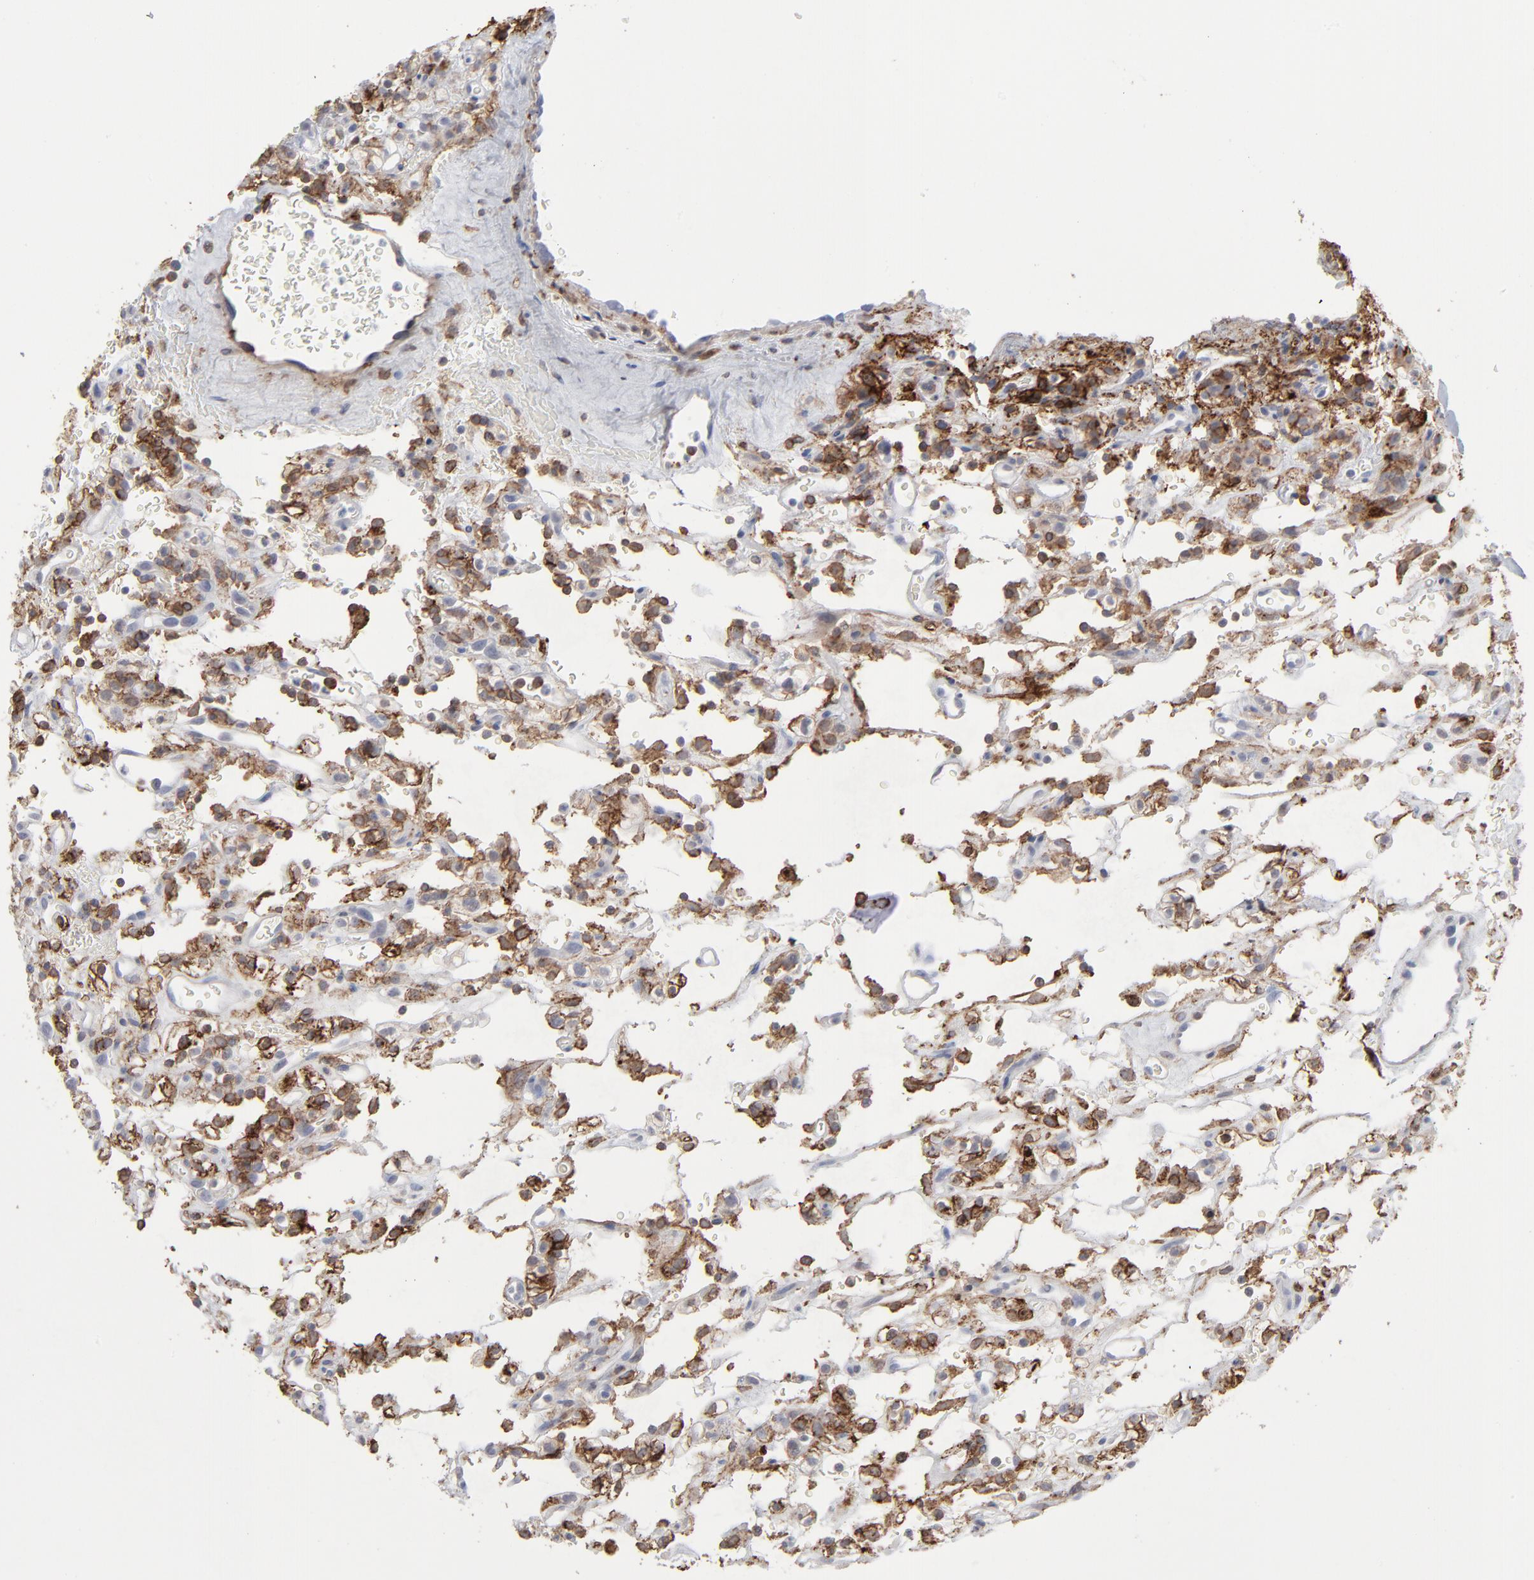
{"staining": {"intensity": "moderate", "quantity": ">75%", "location": "cytoplasmic/membranous"}, "tissue": "renal cancer", "cell_type": "Tumor cells", "image_type": "cancer", "snomed": [{"axis": "morphology", "description": "Normal tissue, NOS"}, {"axis": "morphology", "description": "Adenocarcinoma, NOS"}, {"axis": "topography", "description": "Kidney"}], "caption": "Tumor cells show moderate cytoplasmic/membranous positivity in about >75% of cells in renal adenocarcinoma. The protein is shown in brown color, while the nuclei are stained blue.", "gene": "ANXA5", "patient": {"sex": "female", "age": 72}}